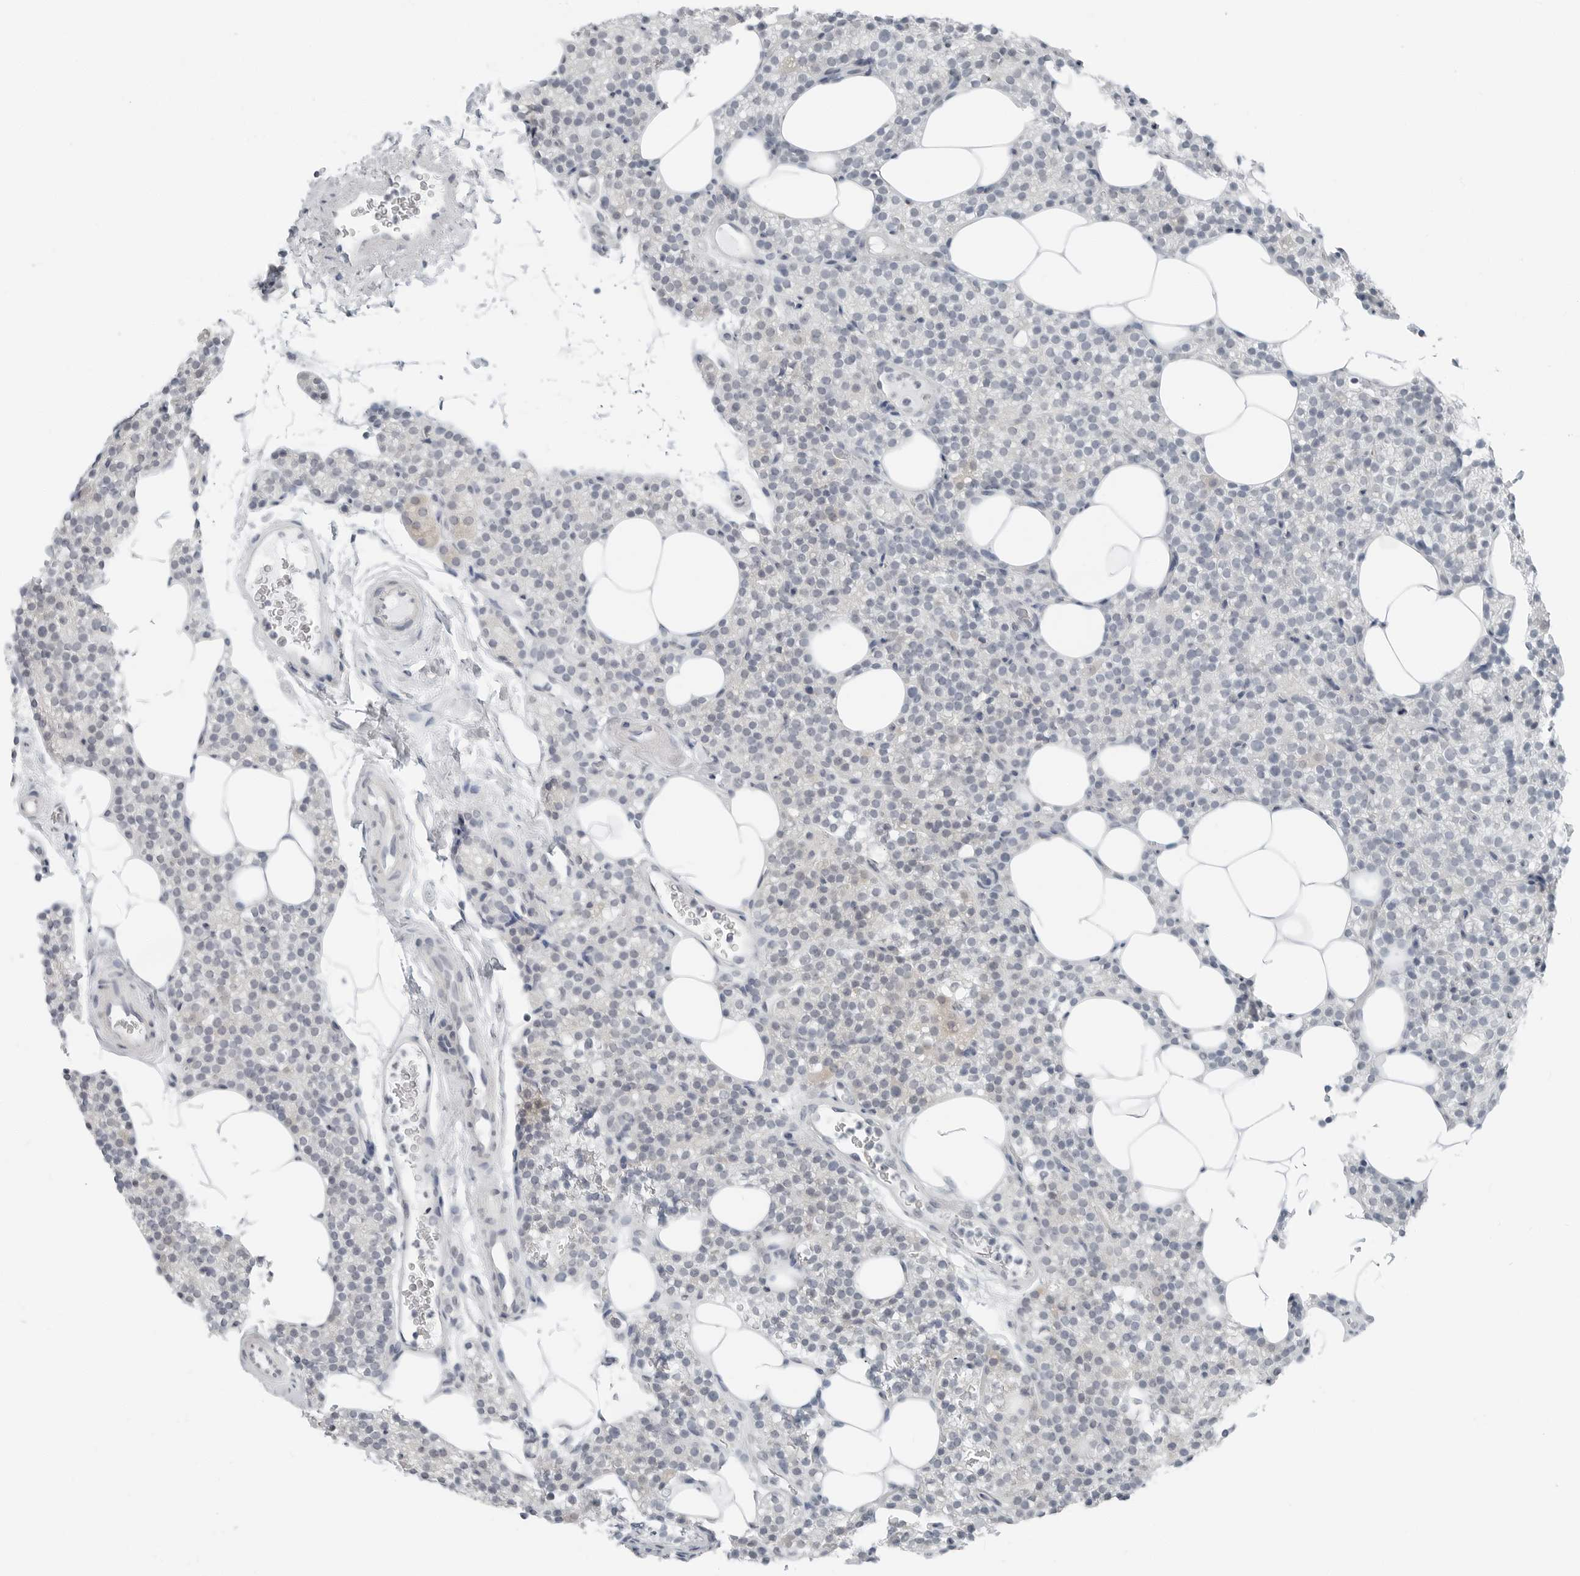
{"staining": {"intensity": "negative", "quantity": "none", "location": "none"}, "tissue": "parathyroid gland", "cell_type": "Glandular cells", "image_type": "normal", "snomed": [{"axis": "morphology", "description": "Normal tissue, NOS"}, {"axis": "topography", "description": "Parathyroid gland"}], "caption": "DAB (3,3'-diaminobenzidine) immunohistochemical staining of unremarkable parathyroid gland exhibits no significant staining in glandular cells.", "gene": "XIRP1", "patient": {"sex": "female", "age": 56}}